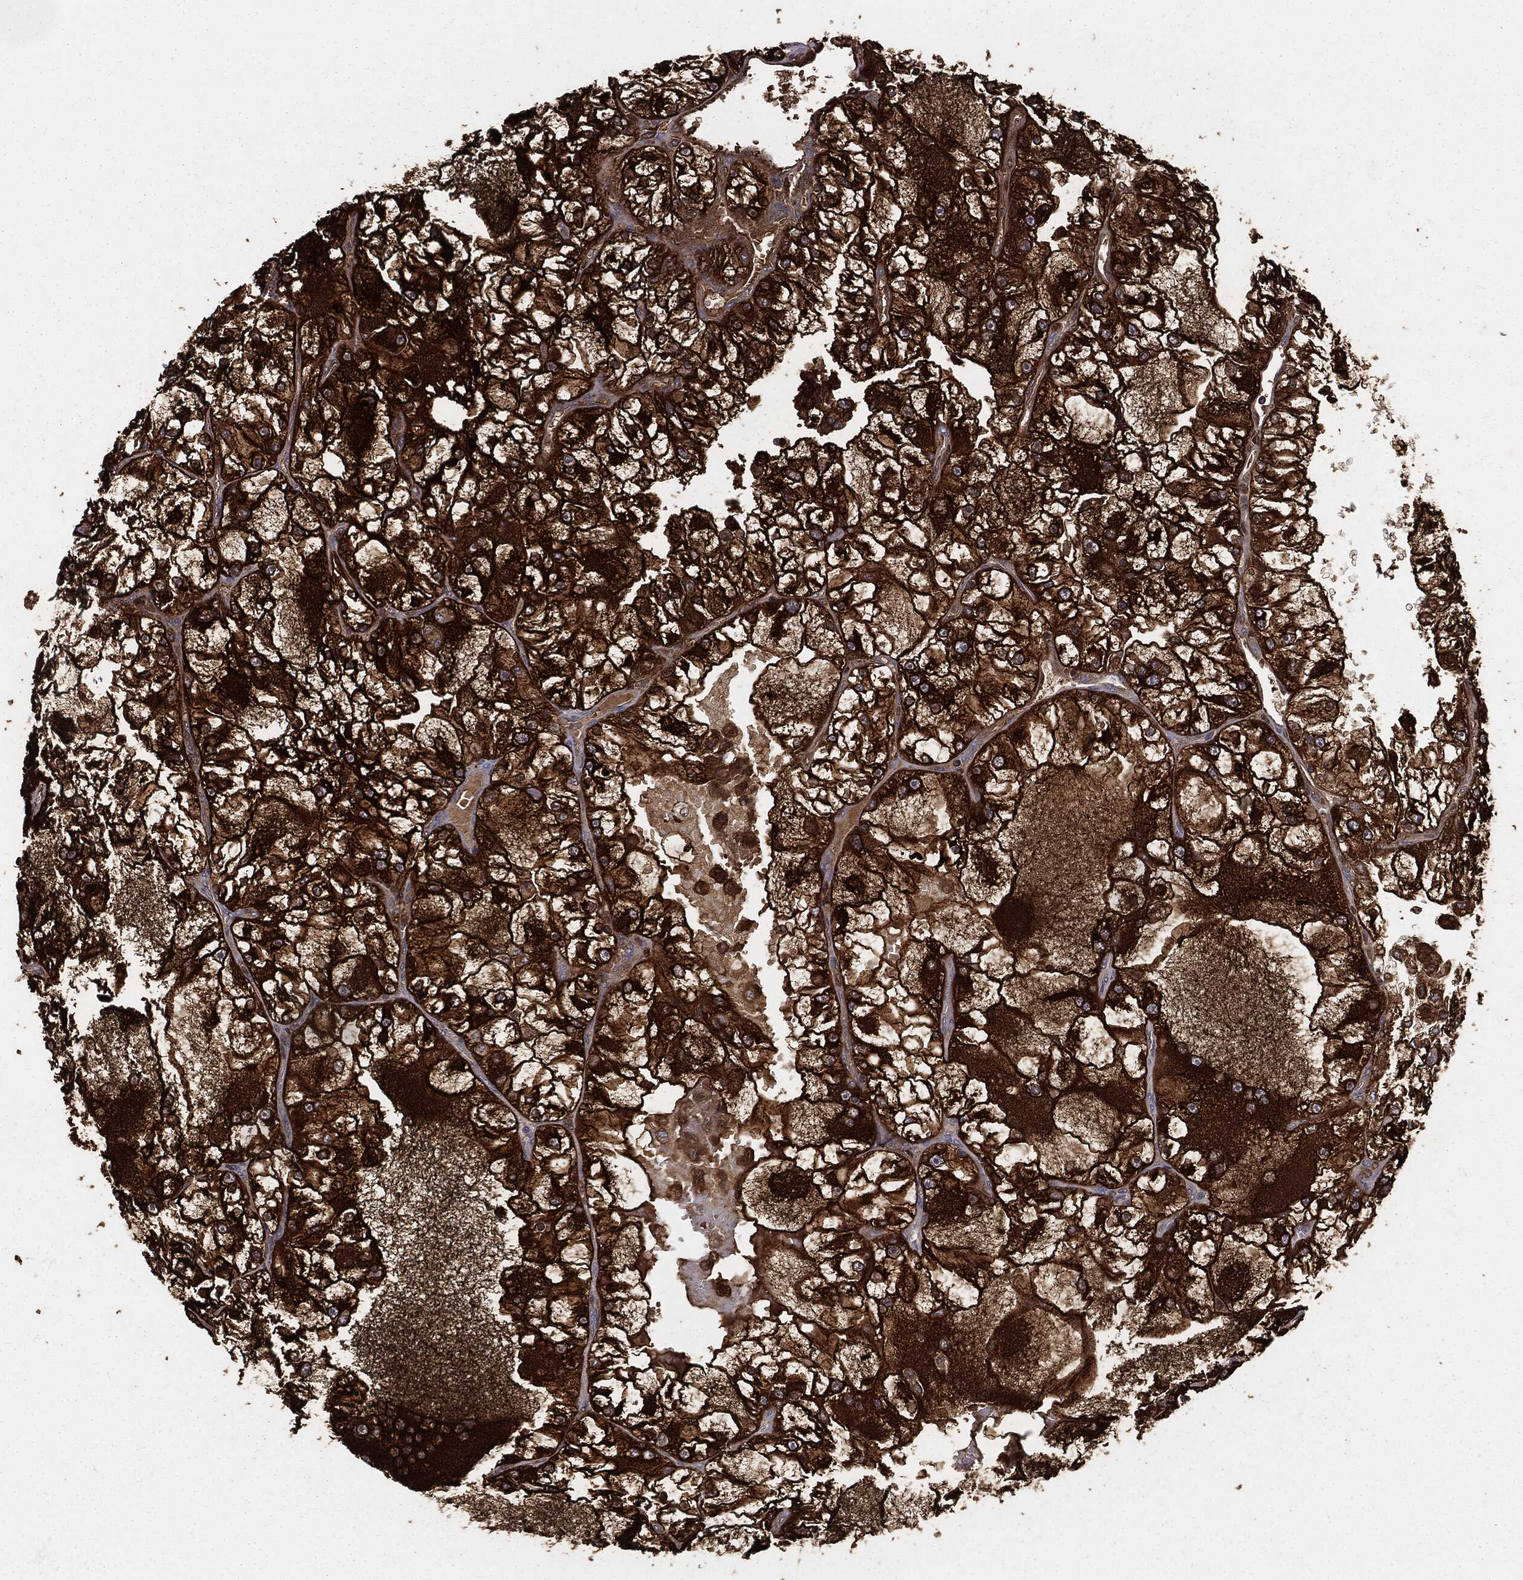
{"staining": {"intensity": "strong", "quantity": ">75%", "location": "cytoplasmic/membranous"}, "tissue": "renal cancer", "cell_type": "Tumor cells", "image_type": "cancer", "snomed": [{"axis": "morphology", "description": "Adenocarcinoma, NOS"}, {"axis": "topography", "description": "Kidney"}], "caption": "Human adenocarcinoma (renal) stained with a brown dye reveals strong cytoplasmic/membranous positive expression in approximately >75% of tumor cells.", "gene": "GNB5", "patient": {"sex": "female", "age": 72}}